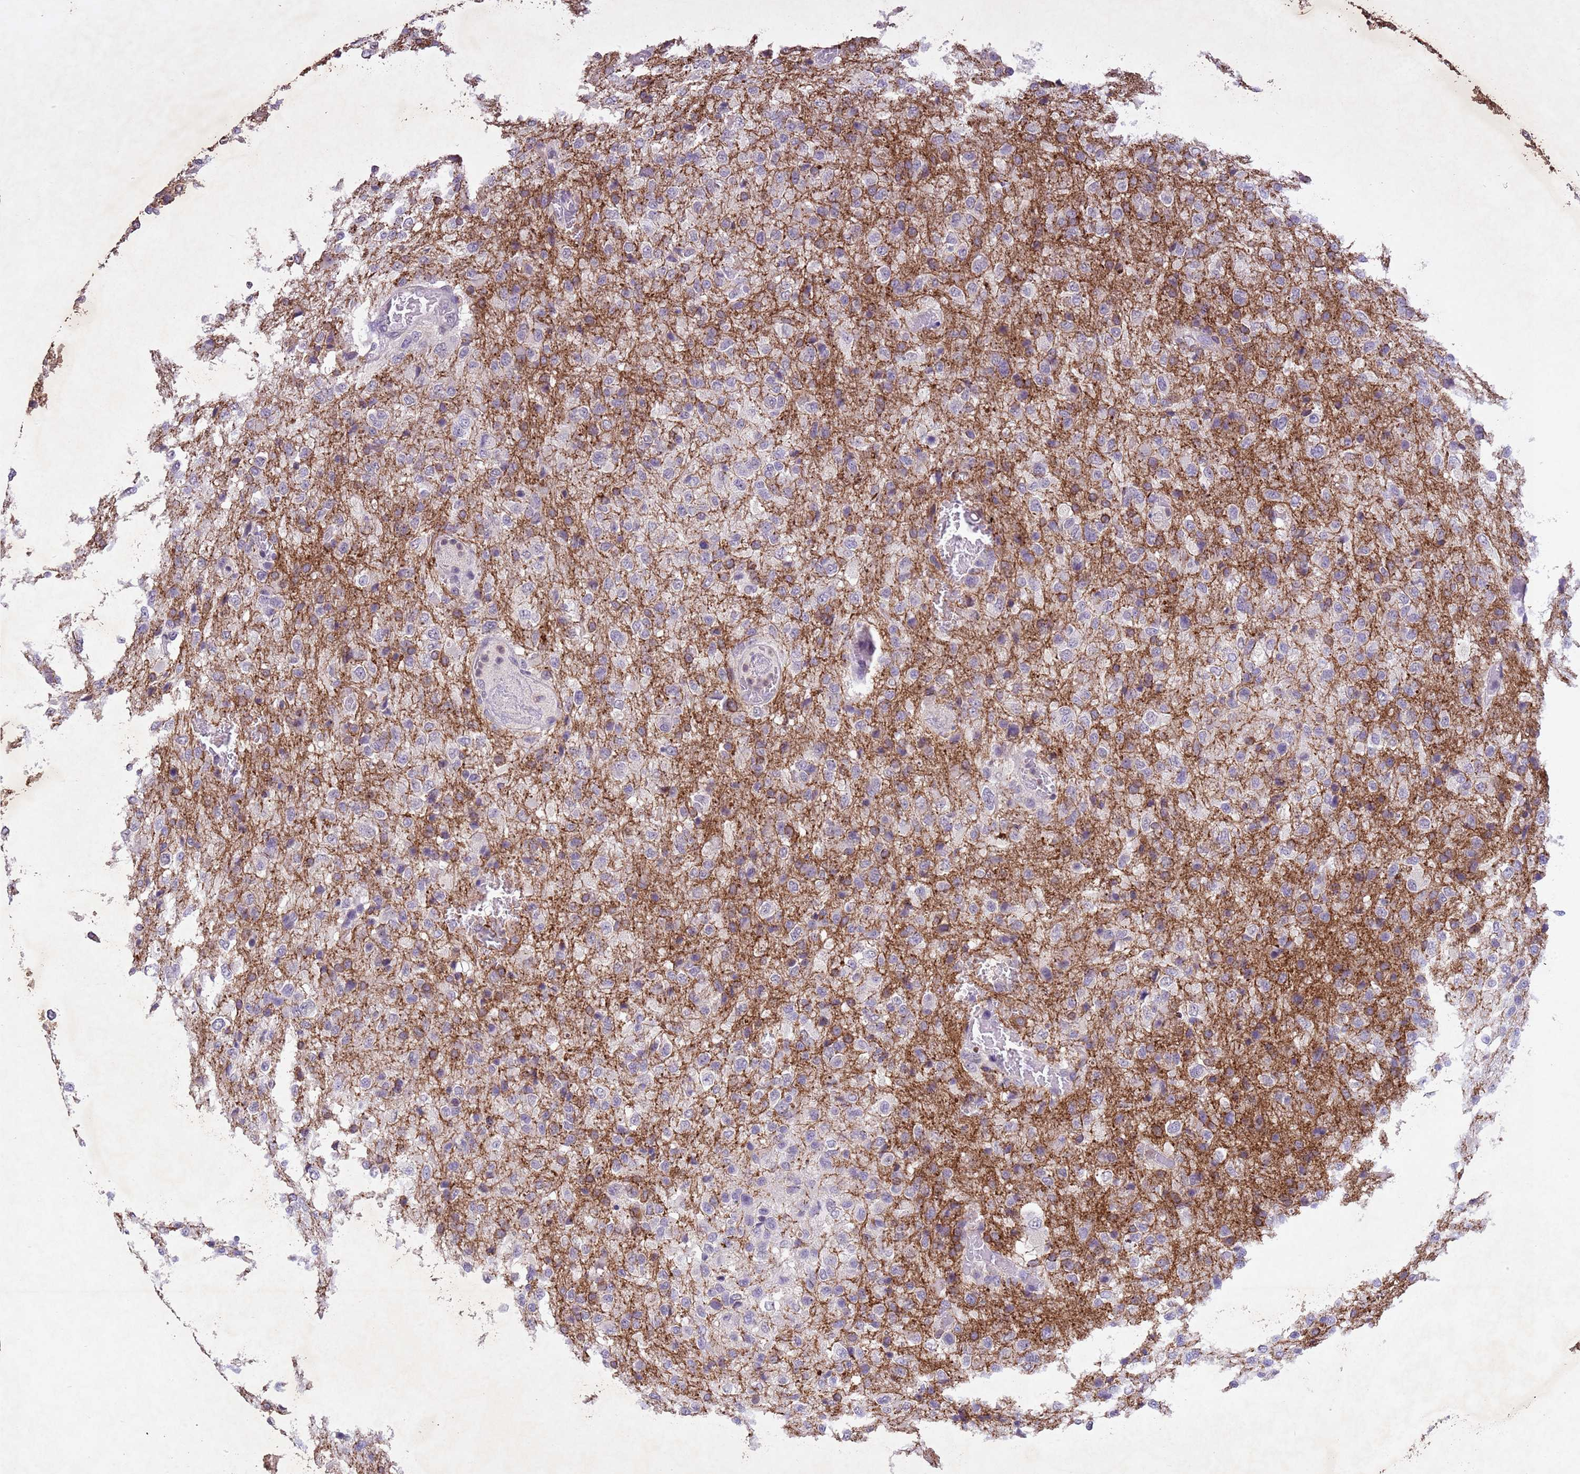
{"staining": {"intensity": "moderate", "quantity": "<25%", "location": "cytoplasmic/membranous"}, "tissue": "glioma", "cell_type": "Tumor cells", "image_type": "cancer", "snomed": [{"axis": "morphology", "description": "Glioma, malignant, High grade"}, {"axis": "topography", "description": "Brain"}], "caption": "Glioma tissue demonstrates moderate cytoplasmic/membranous expression in approximately <25% of tumor cells, visualized by immunohistochemistry.", "gene": "NLRP11", "patient": {"sex": "female", "age": 74}}